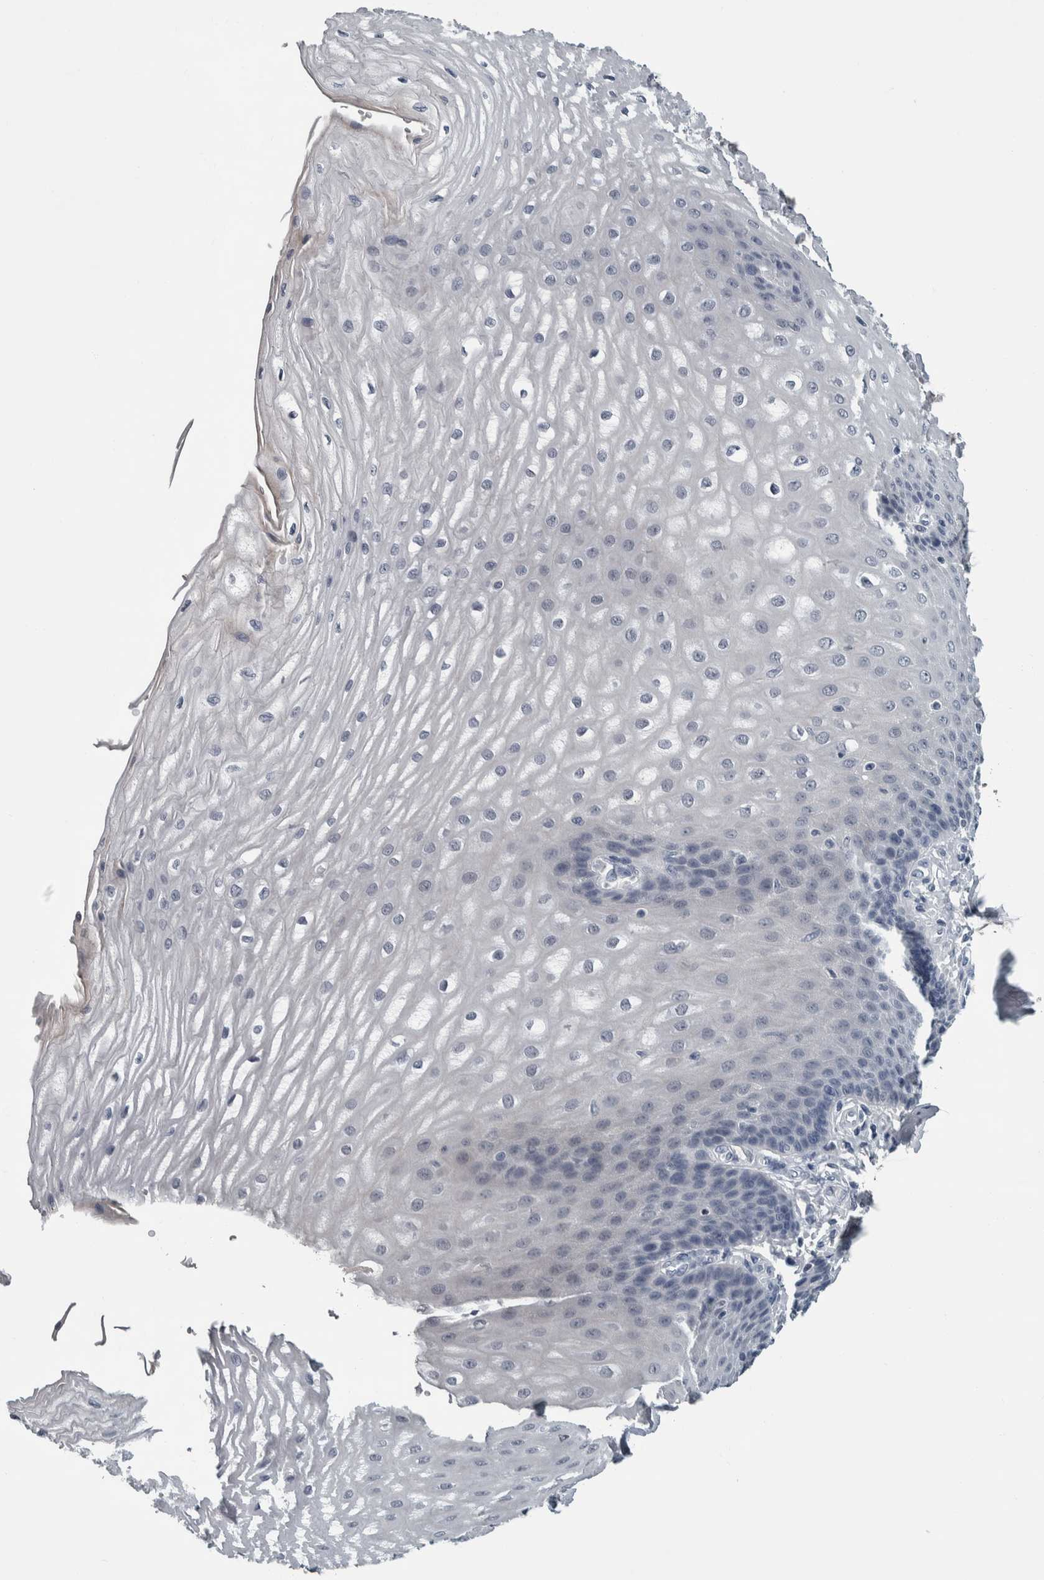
{"staining": {"intensity": "negative", "quantity": "none", "location": "none"}, "tissue": "esophagus", "cell_type": "Squamous epithelial cells", "image_type": "normal", "snomed": [{"axis": "morphology", "description": "Normal tissue, NOS"}, {"axis": "topography", "description": "Esophagus"}], "caption": "Immunohistochemistry of normal human esophagus demonstrates no expression in squamous epithelial cells. (DAB immunohistochemistry with hematoxylin counter stain).", "gene": "CAVIN4", "patient": {"sex": "male", "age": 54}}